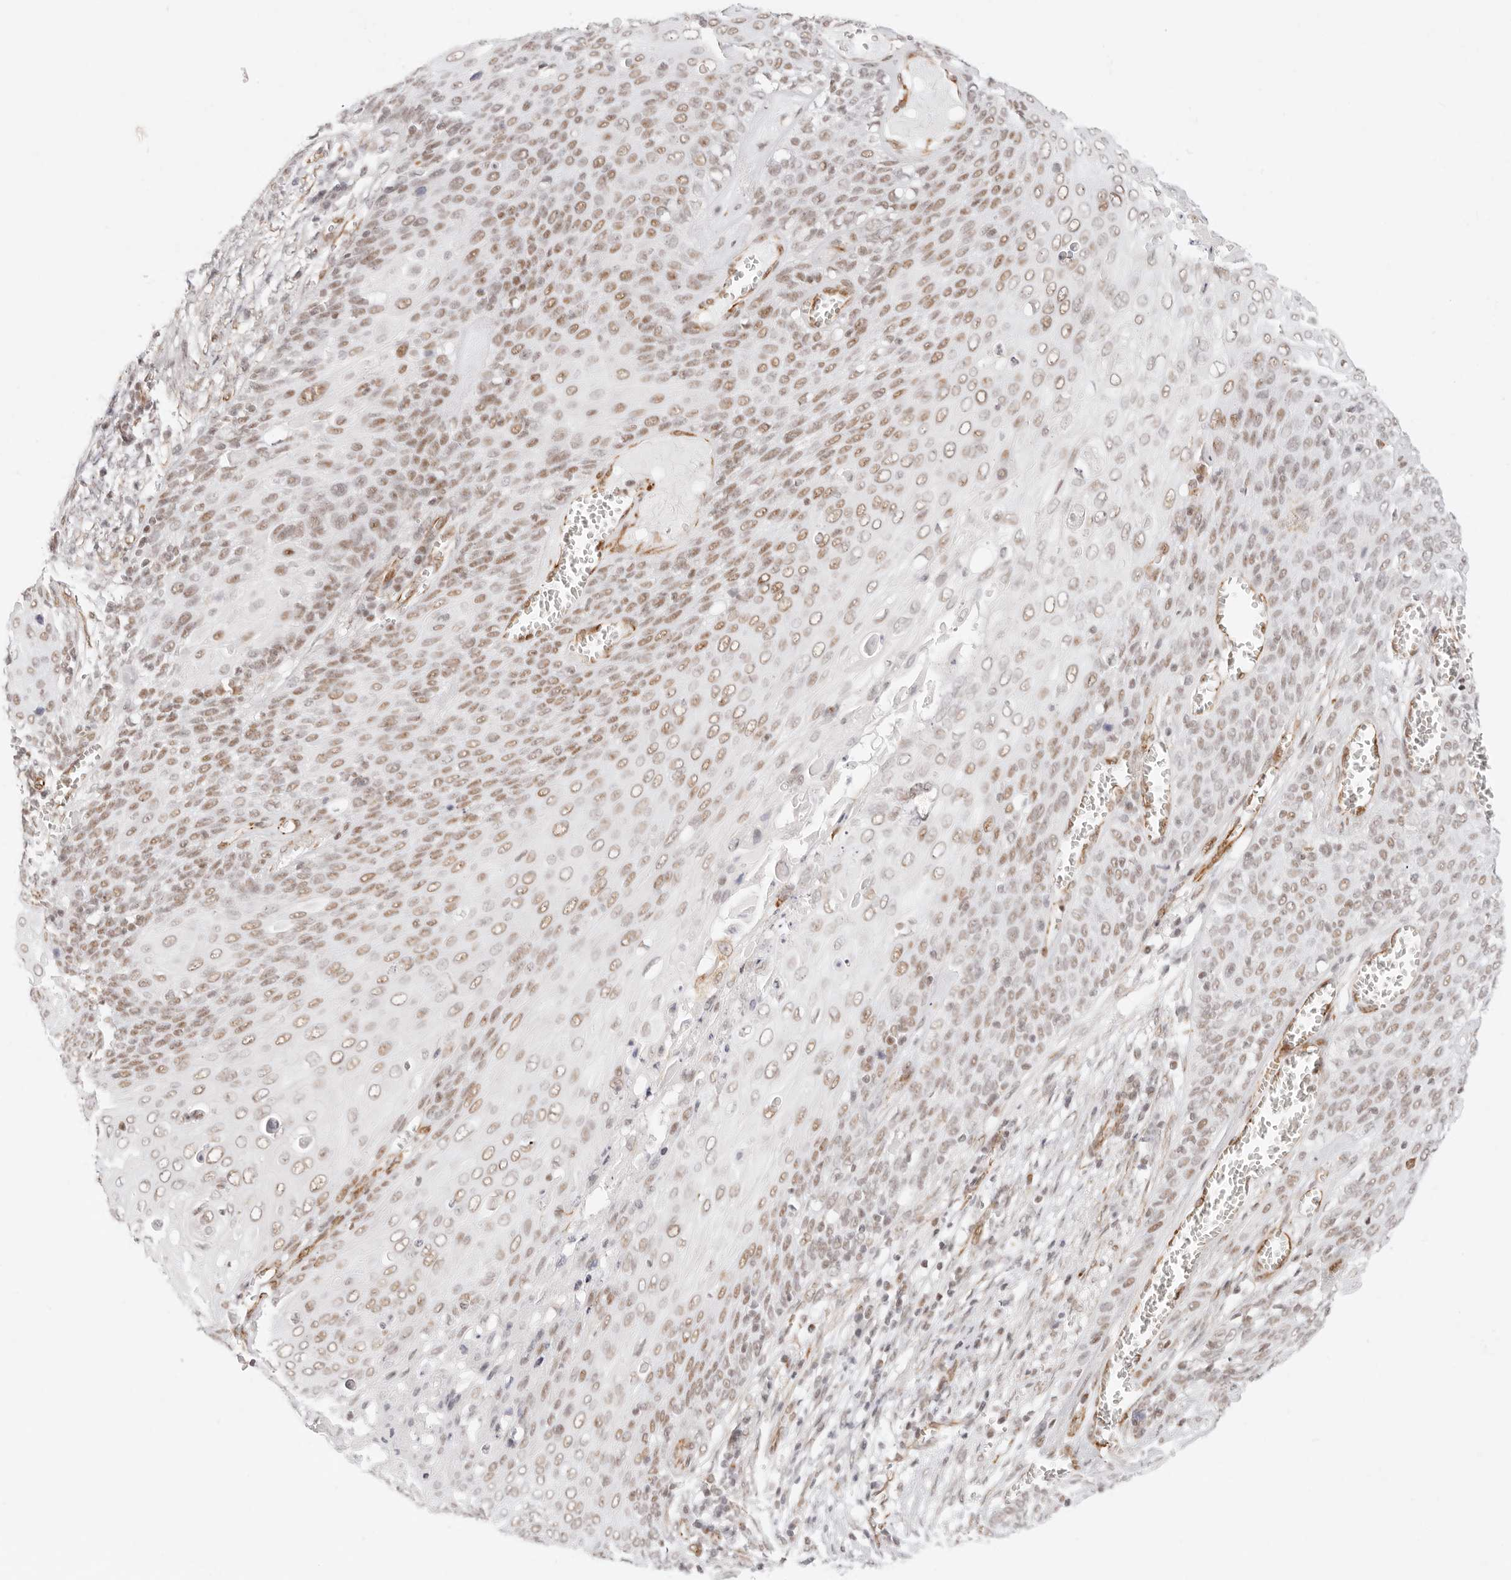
{"staining": {"intensity": "moderate", "quantity": ">75%", "location": "nuclear"}, "tissue": "cervical cancer", "cell_type": "Tumor cells", "image_type": "cancer", "snomed": [{"axis": "morphology", "description": "Squamous cell carcinoma, NOS"}, {"axis": "topography", "description": "Cervix"}], "caption": "This image demonstrates immunohistochemistry staining of human cervical cancer (squamous cell carcinoma), with medium moderate nuclear staining in approximately >75% of tumor cells.", "gene": "ZC3H11A", "patient": {"sex": "female", "age": 39}}